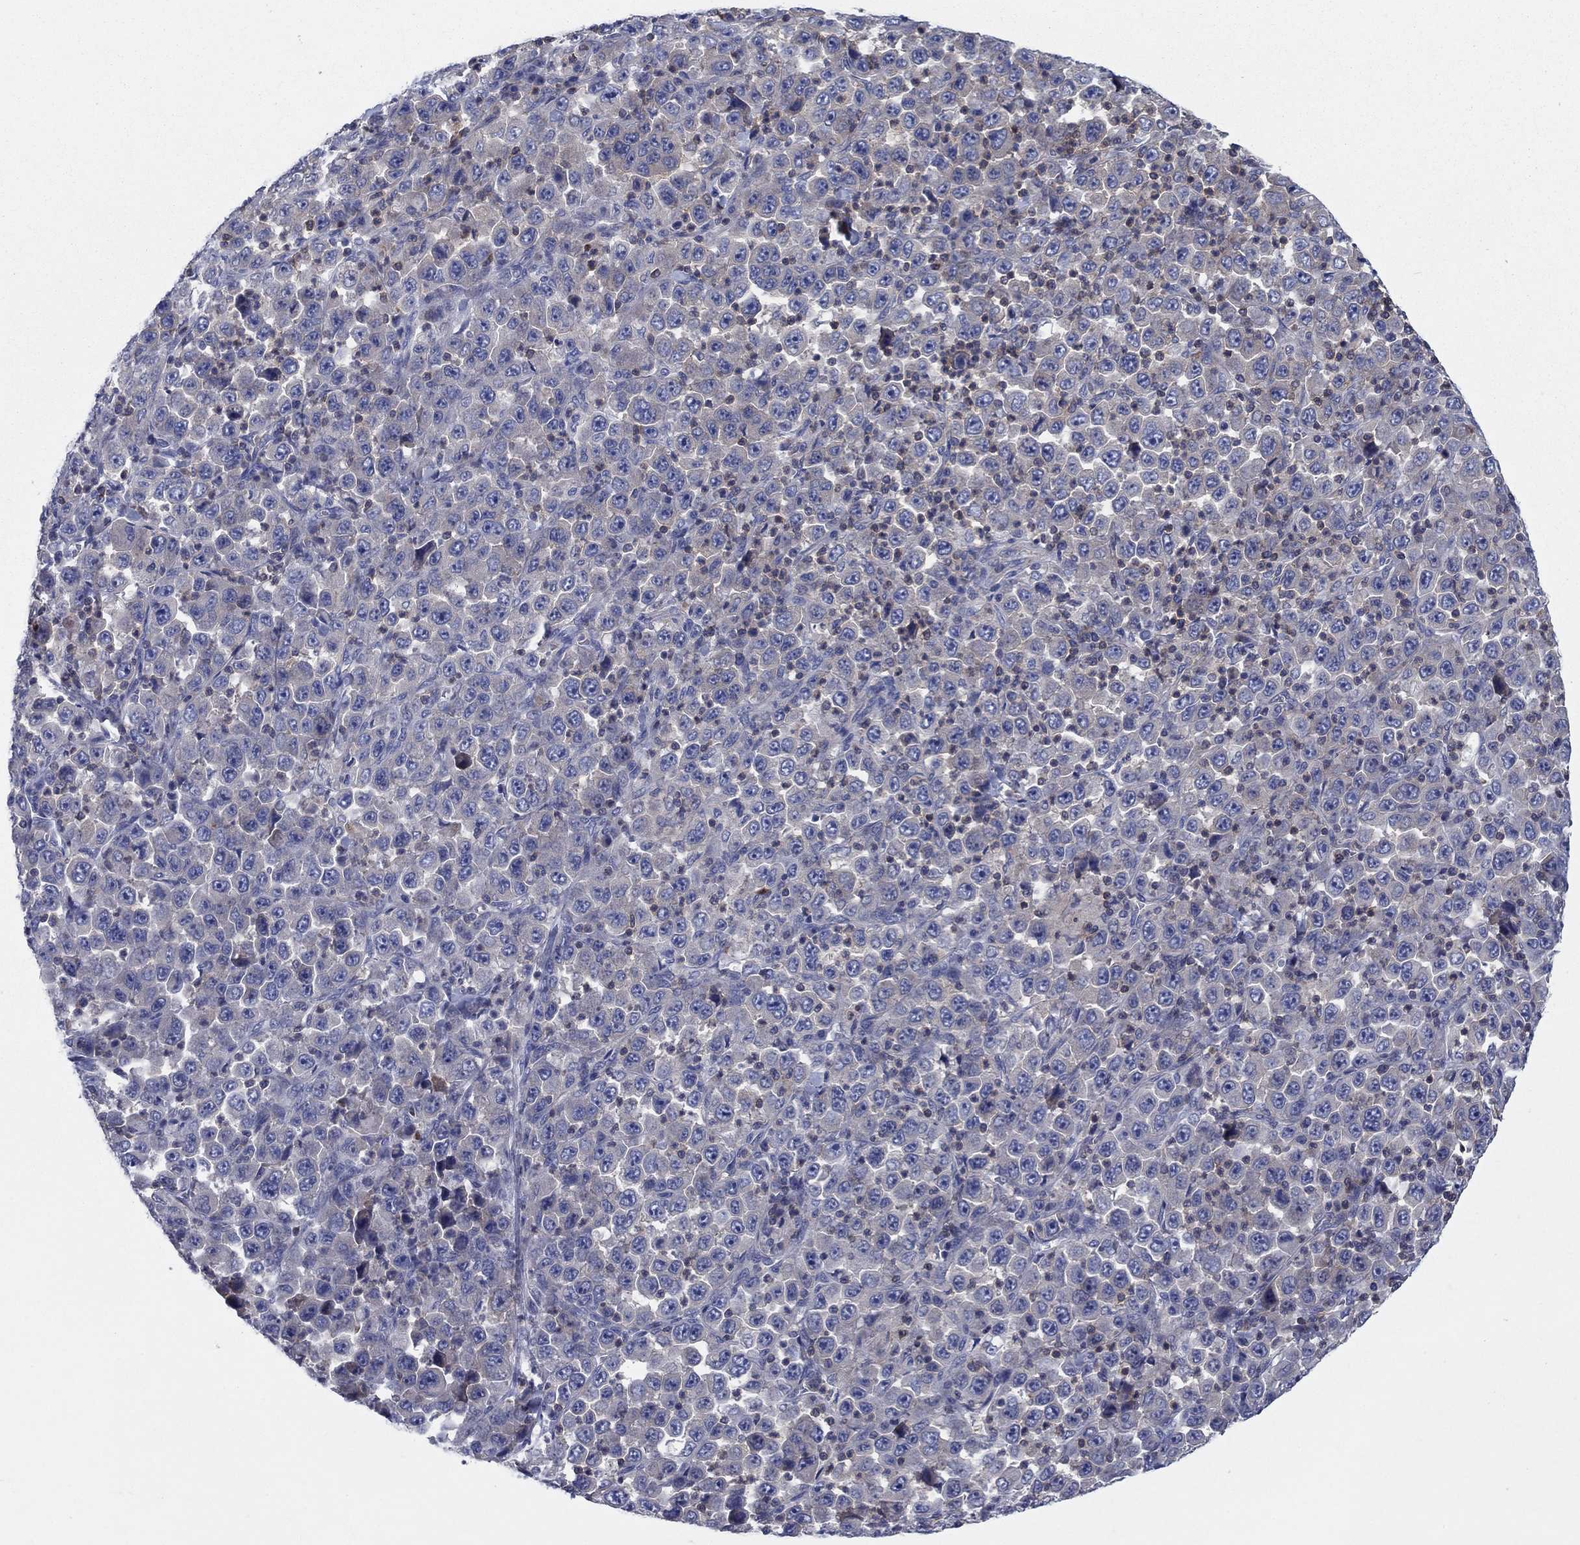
{"staining": {"intensity": "negative", "quantity": "none", "location": "none"}, "tissue": "stomach cancer", "cell_type": "Tumor cells", "image_type": "cancer", "snomed": [{"axis": "morphology", "description": "Normal tissue, NOS"}, {"axis": "morphology", "description": "Adenocarcinoma, NOS"}, {"axis": "topography", "description": "Stomach, upper"}, {"axis": "topography", "description": "Stomach"}], "caption": "Tumor cells are negative for protein expression in human stomach cancer. The staining is performed using DAB (3,3'-diaminobenzidine) brown chromogen with nuclei counter-stained in using hematoxylin.", "gene": "PVR", "patient": {"sex": "male", "age": 59}}